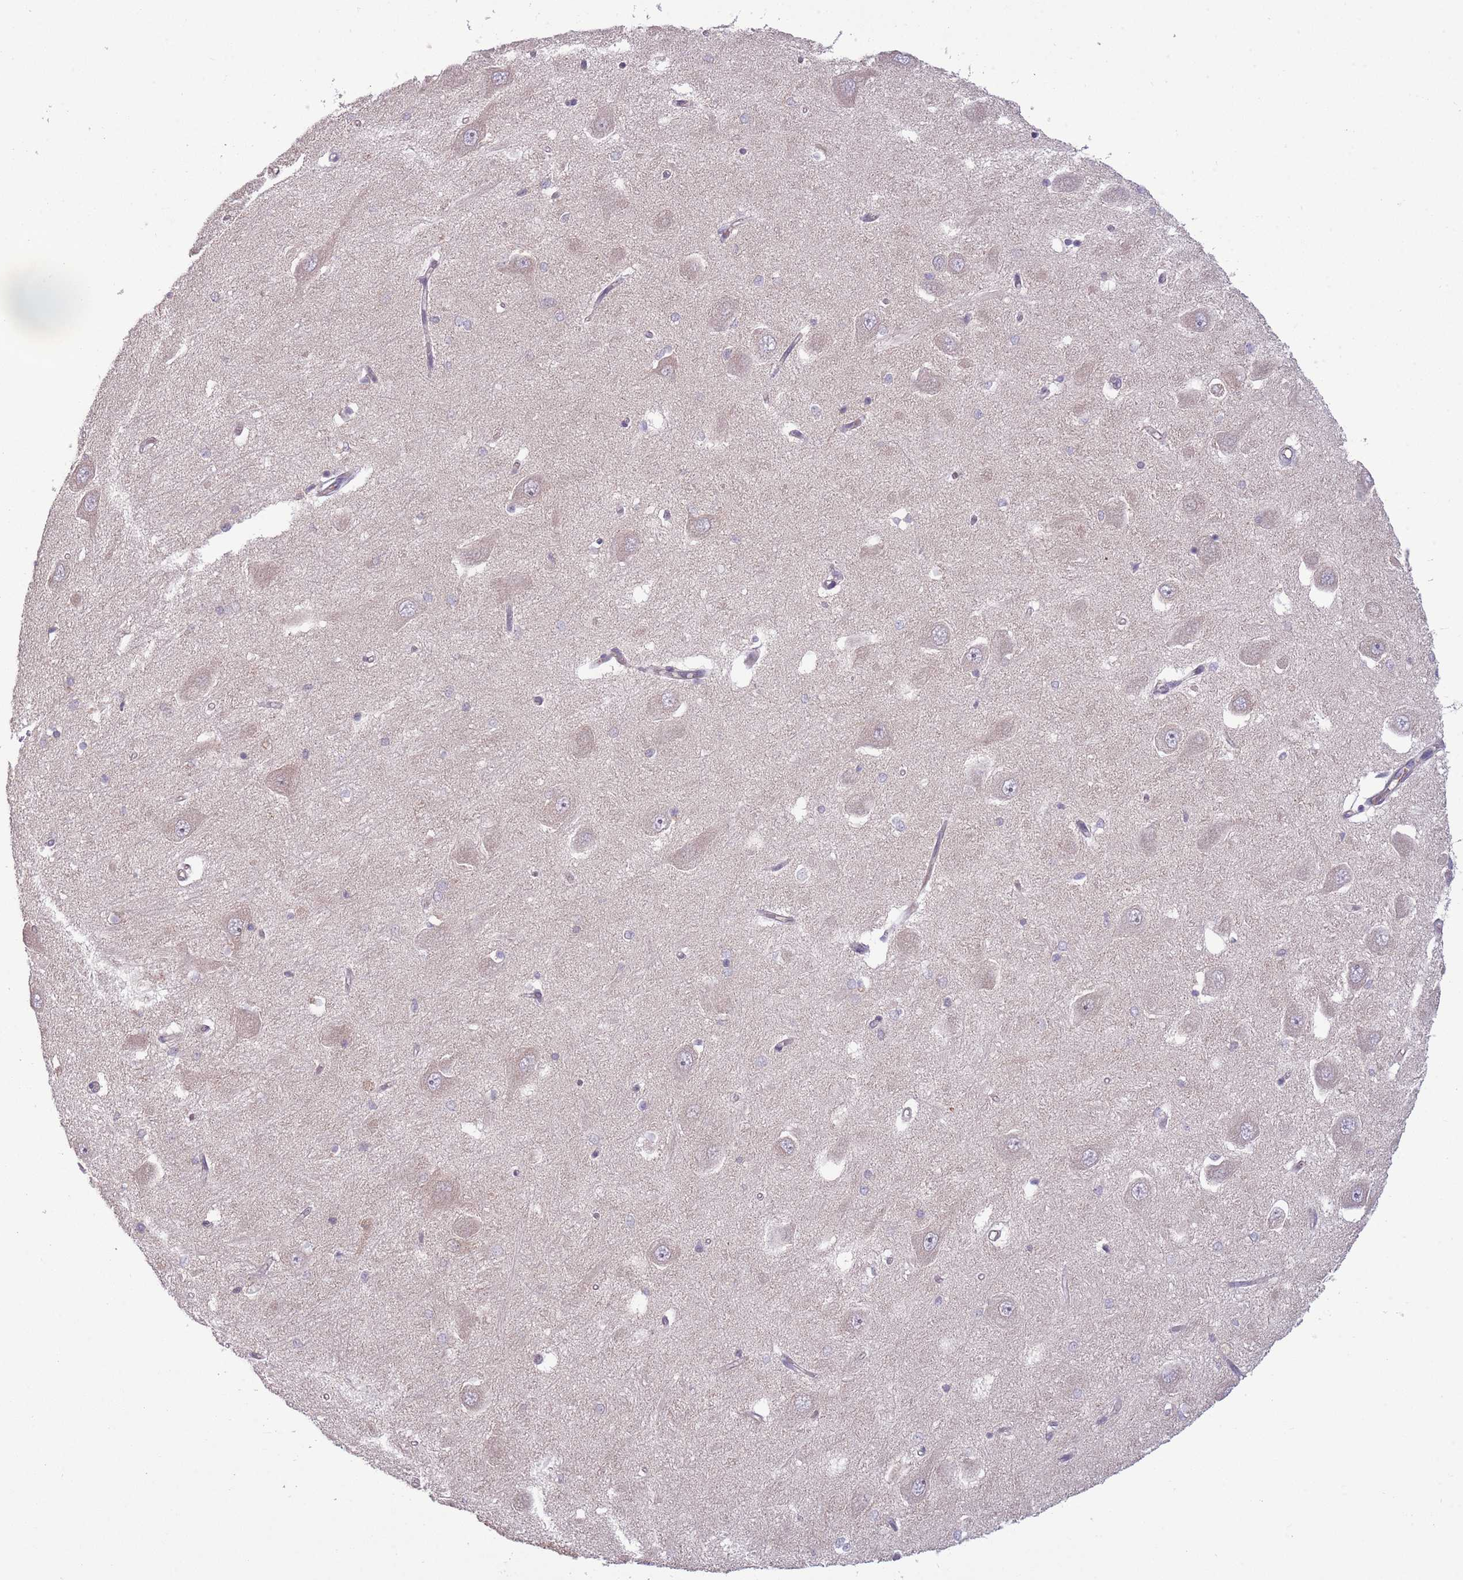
{"staining": {"intensity": "negative", "quantity": "none", "location": "none"}, "tissue": "hippocampus", "cell_type": "Glial cells", "image_type": "normal", "snomed": [{"axis": "morphology", "description": "Normal tissue, NOS"}, {"axis": "topography", "description": "Hippocampus"}], "caption": "Glial cells show no significant expression in unremarkable hippocampus.", "gene": "DPP10", "patient": {"sex": "male", "age": 45}}